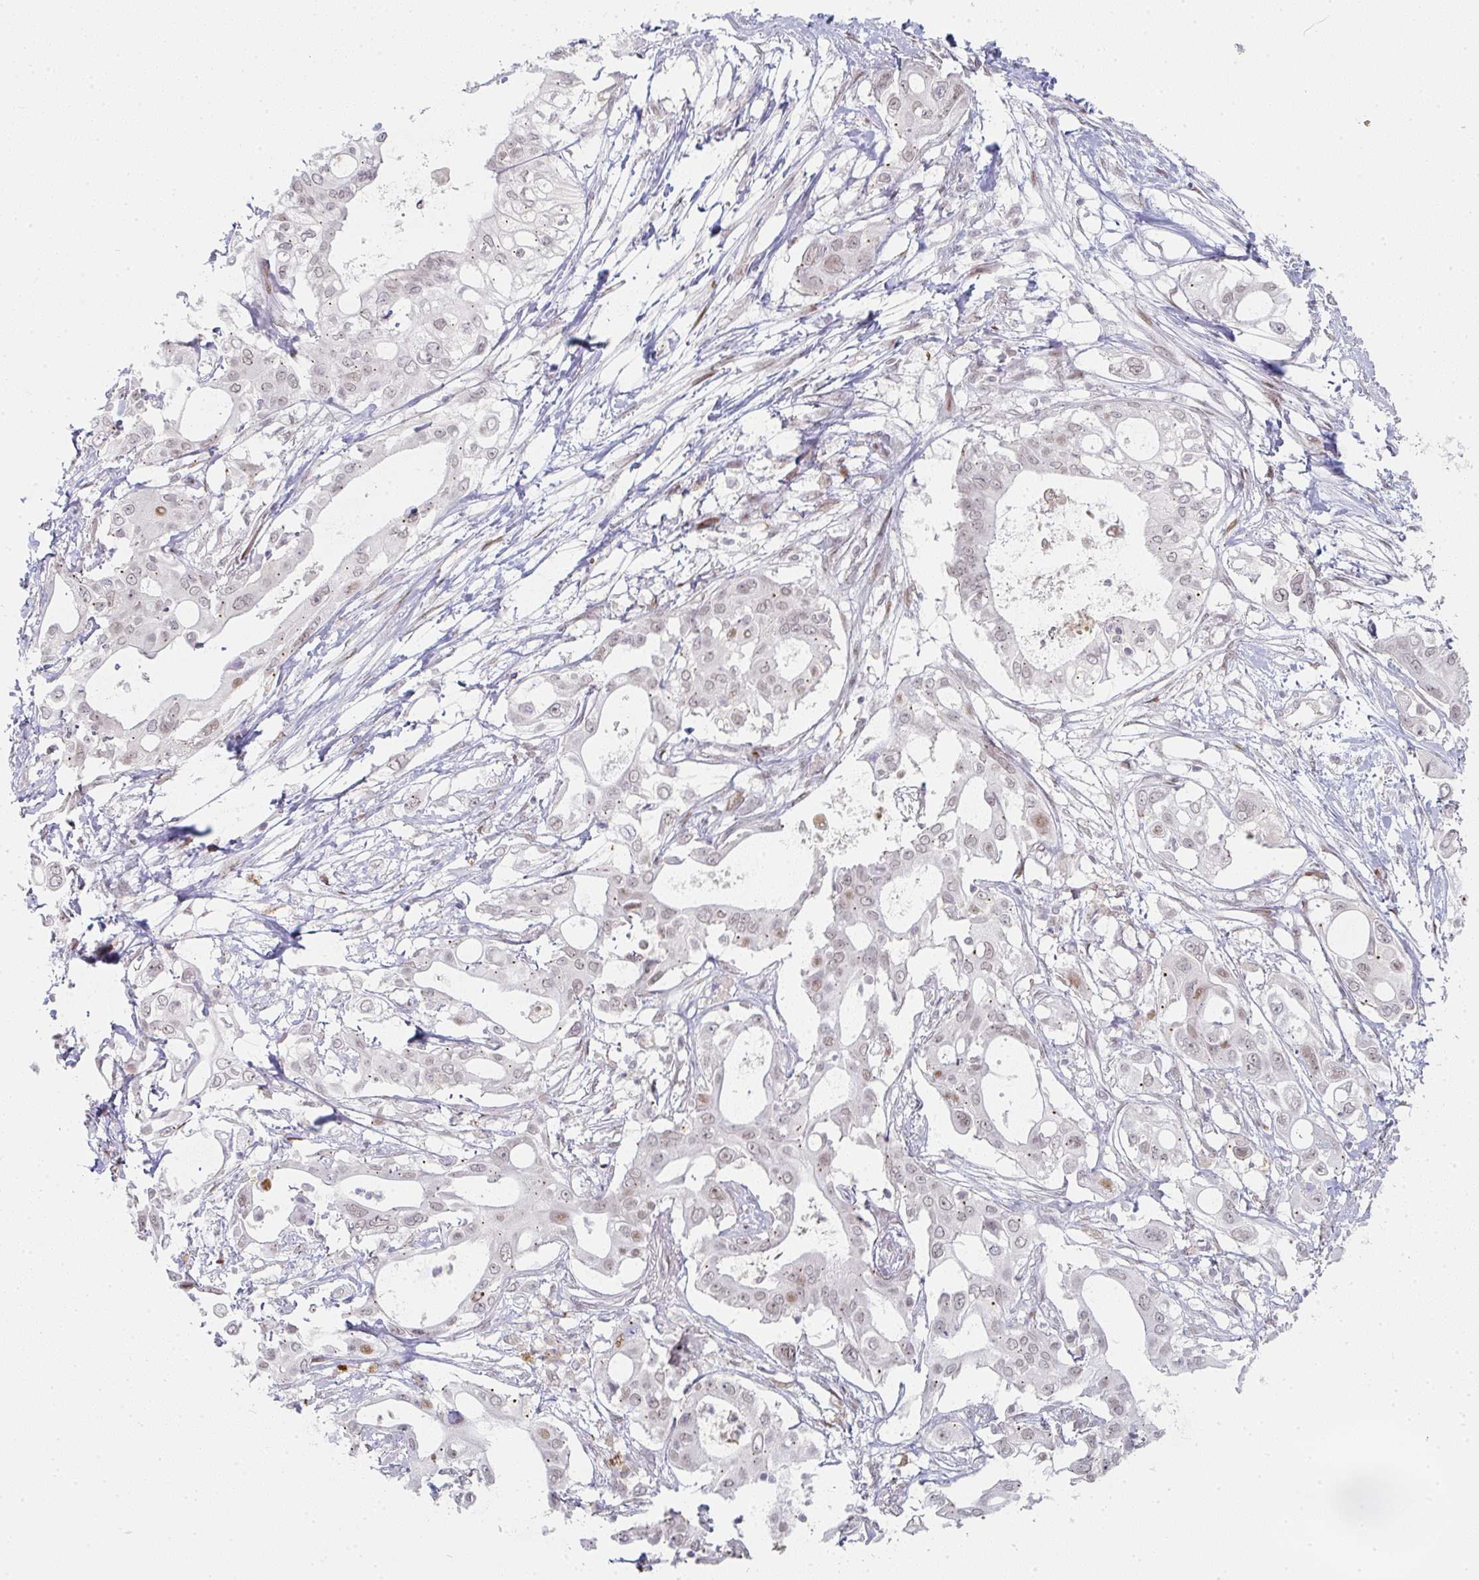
{"staining": {"intensity": "moderate", "quantity": "<25%", "location": "nuclear"}, "tissue": "pancreatic cancer", "cell_type": "Tumor cells", "image_type": "cancer", "snomed": [{"axis": "morphology", "description": "Adenocarcinoma, NOS"}, {"axis": "topography", "description": "Pancreas"}], "caption": "Immunohistochemistry image of neoplastic tissue: human pancreatic cancer stained using immunohistochemistry (IHC) reveals low levels of moderate protein expression localized specifically in the nuclear of tumor cells, appearing as a nuclear brown color.", "gene": "LIN54", "patient": {"sex": "female", "age": 68}}